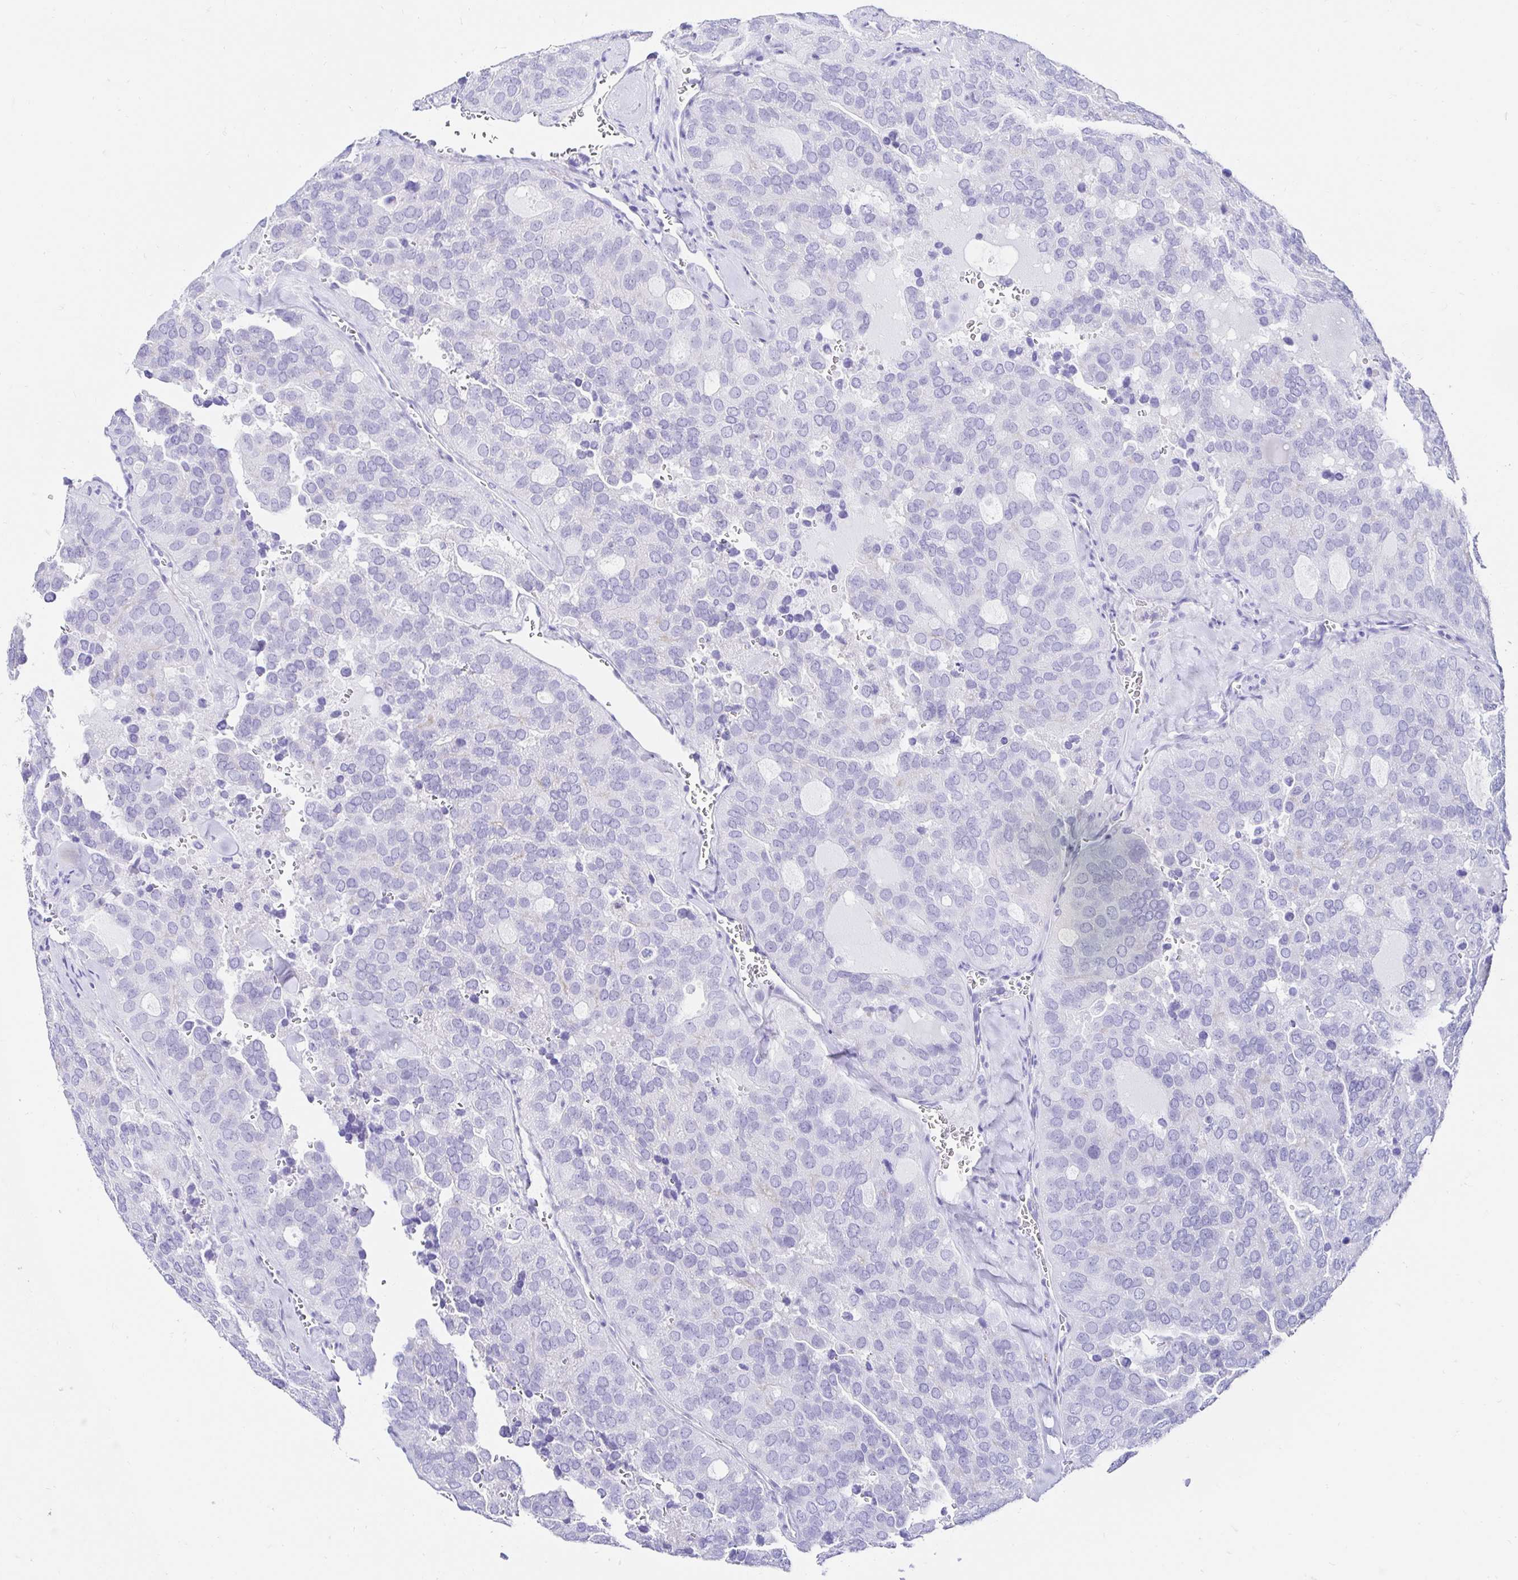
{"staining": {"intensity": "negative", "quantity": "none", "location": "none"}, "tissue": "thyroid cancer", "cell_type": "Tumor cells", "image_type": "cancer", "snomed": [{"axis": "morphology", "description": "Follicular adenoma carcinoma, NOS"}, {"axis": "topography", "description": "Thyroid gland"}], "caption": "Thyroid cancer (follicular adenoma carcinoma) was stained to show a protein in brown. There is no significant positivity in tumor cells. (DAB (3,3'-diaminobenzidine) IHC visualized using brightfield microscopy, high magnification).", "gene": "CA9", "patient": {"sex": "male", "age": 75}}